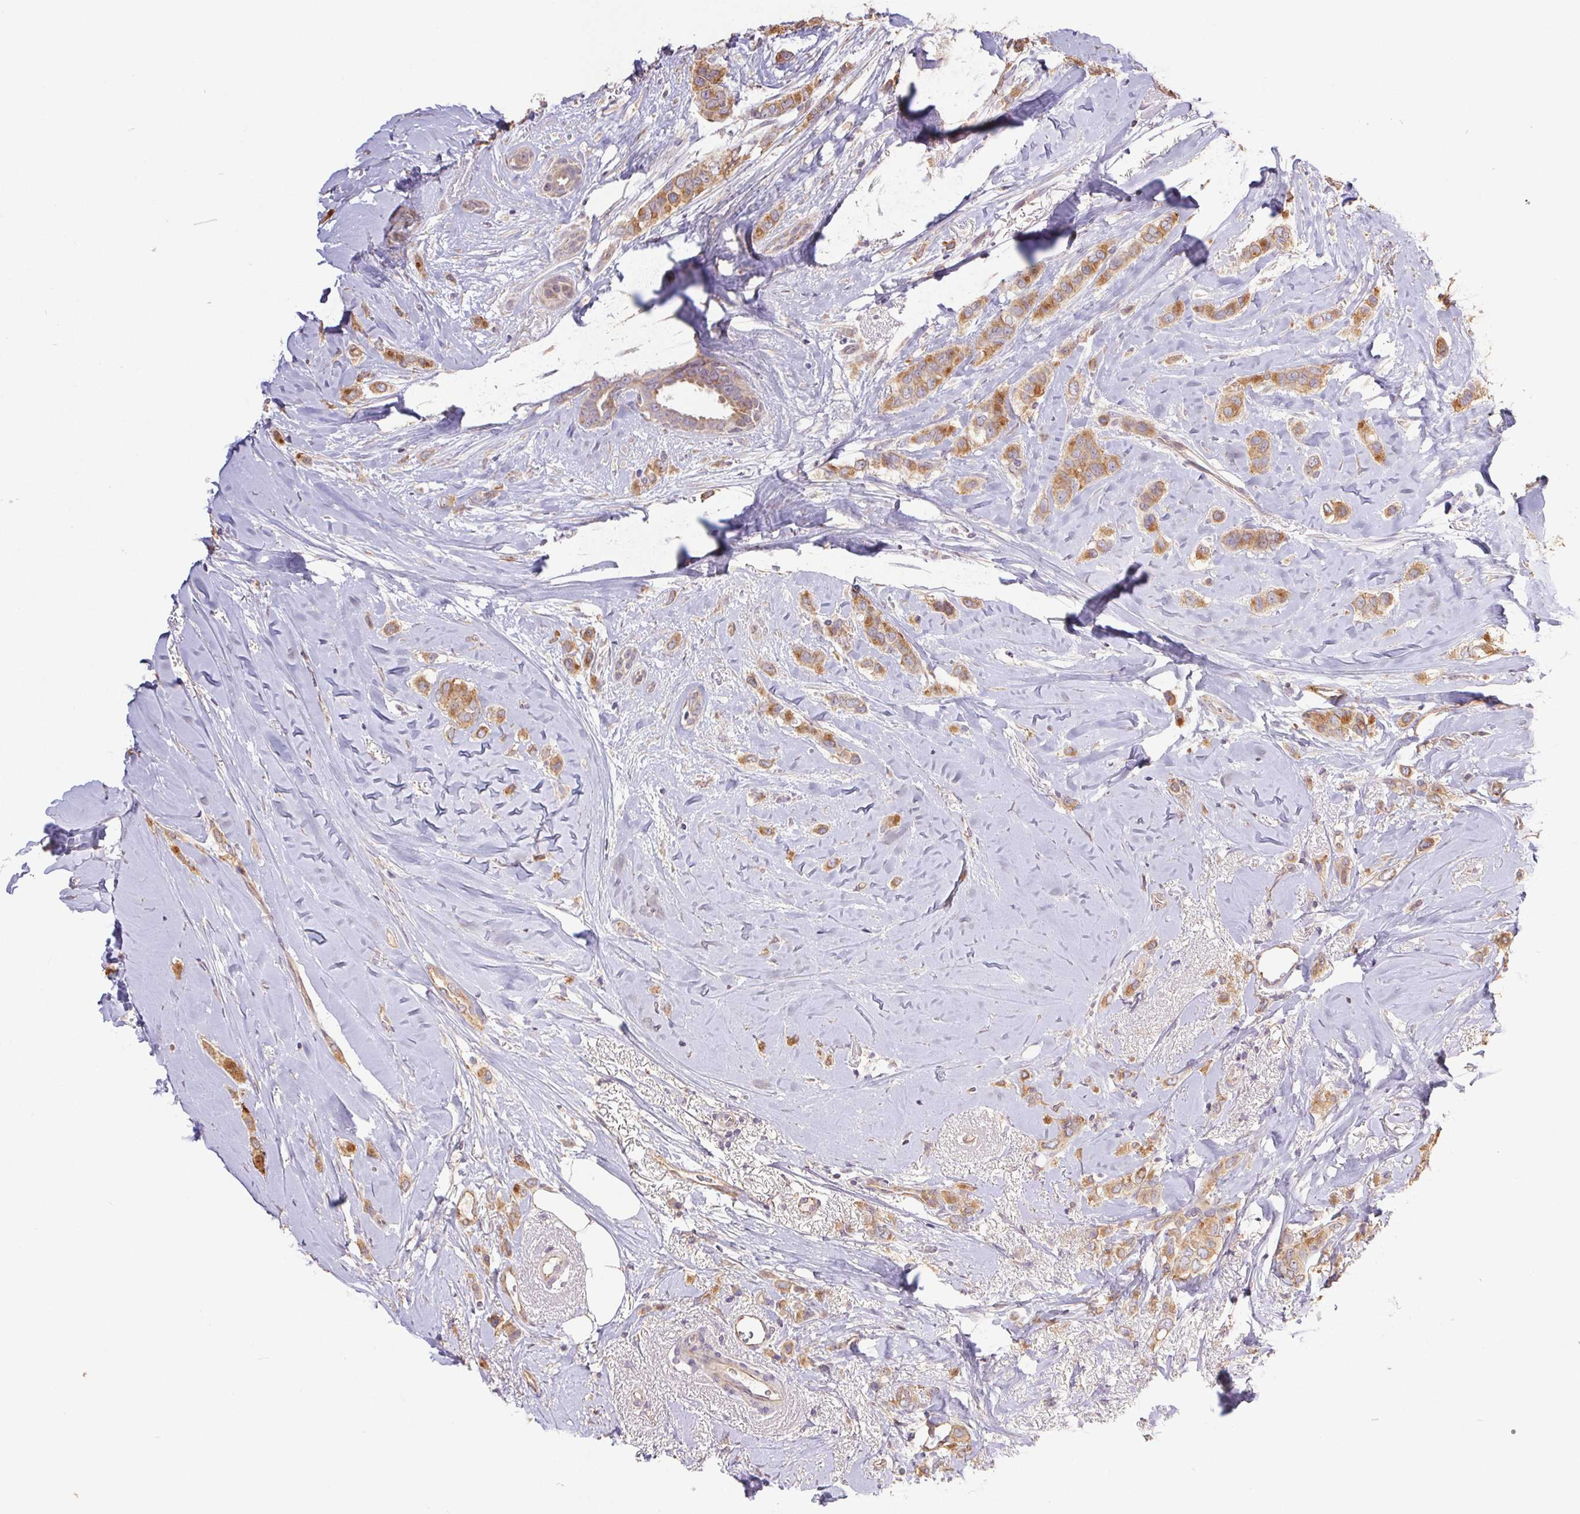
{"staining": {"intensity": "moderate", "quantity": ">75%", "location": "cytoplasmic/membranous"}, "tissue": "breast cancer", "cell_type": "Tumor cells", "image_type": "cancer", "snomed": [{"axis": "morphology", "description": "Lobular carcinoma"}, {"axis": "topography", "description": "Breast"}], "caption": "Breast cancer (lobular carcinoma) stained for a protein demonstrates moderate cytoplasmic/membranous positivity in tumor cells.", "gene": "RAB11A", "patient": {"sex": "female", "age": 66}}